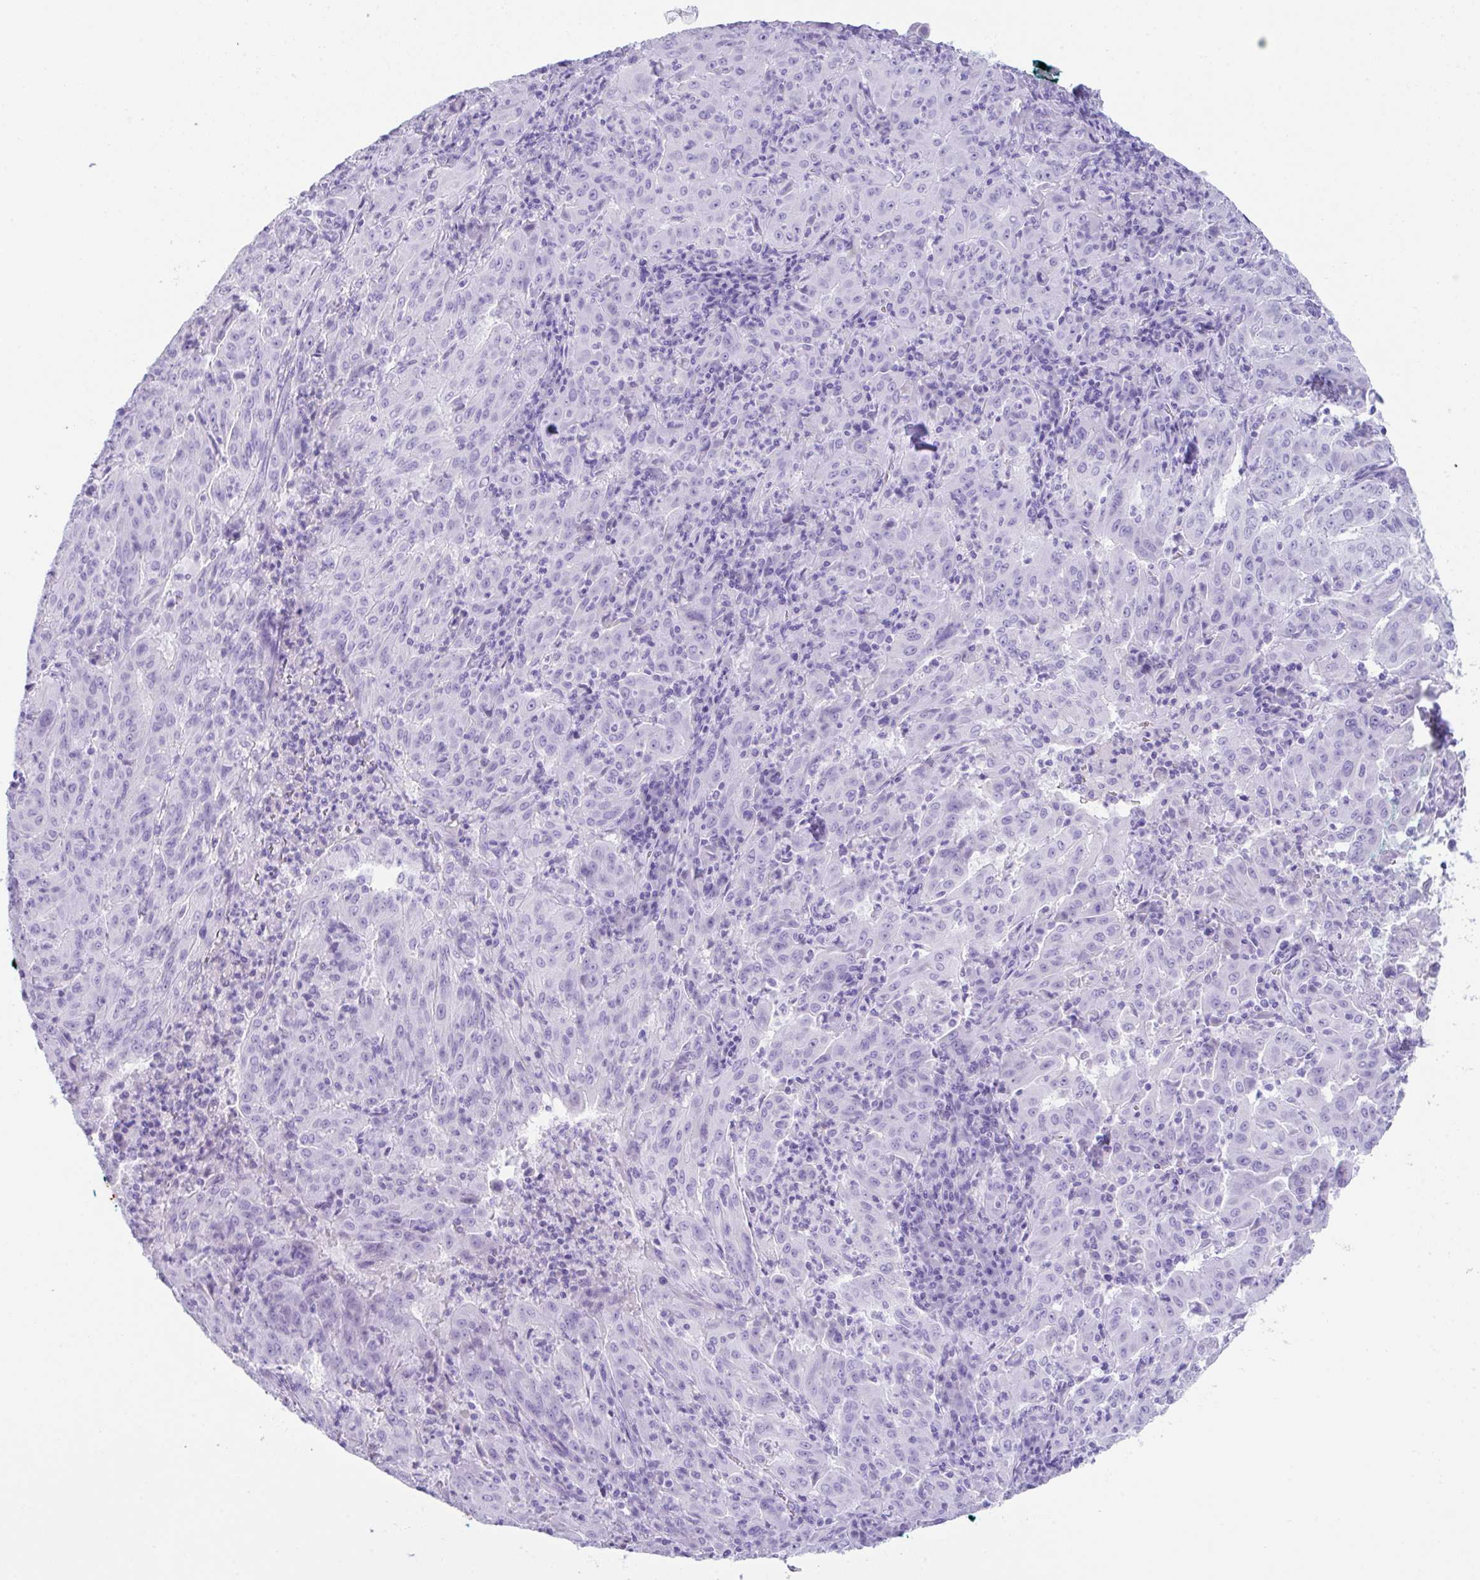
{"staining": {"intensity": "negative", "quantity": "none", "location": "none"}, "tissue": "pancreatic cancer", "cell_type": "Tumor cells", "image_type": "cancer", "snomed": [{"axis": "morphology", "description": "Adenocarcinoma, NOS"}, {"axis": "topography", "description": "Pancreas"}], "caption": "Pancreatic cancer (adenocarcinoma) was stained to show a protein in brown. There is no significant staining in tumor cells. The staining was performed using DAB (3,3'-diaminobenzidine) to visualize the protein expression in brown, while the nuclei were stained in blue with hematoxylin (Magnification: 20x).", "gene": "CPA1", "patient": {"sex": "male", "age": 63}}